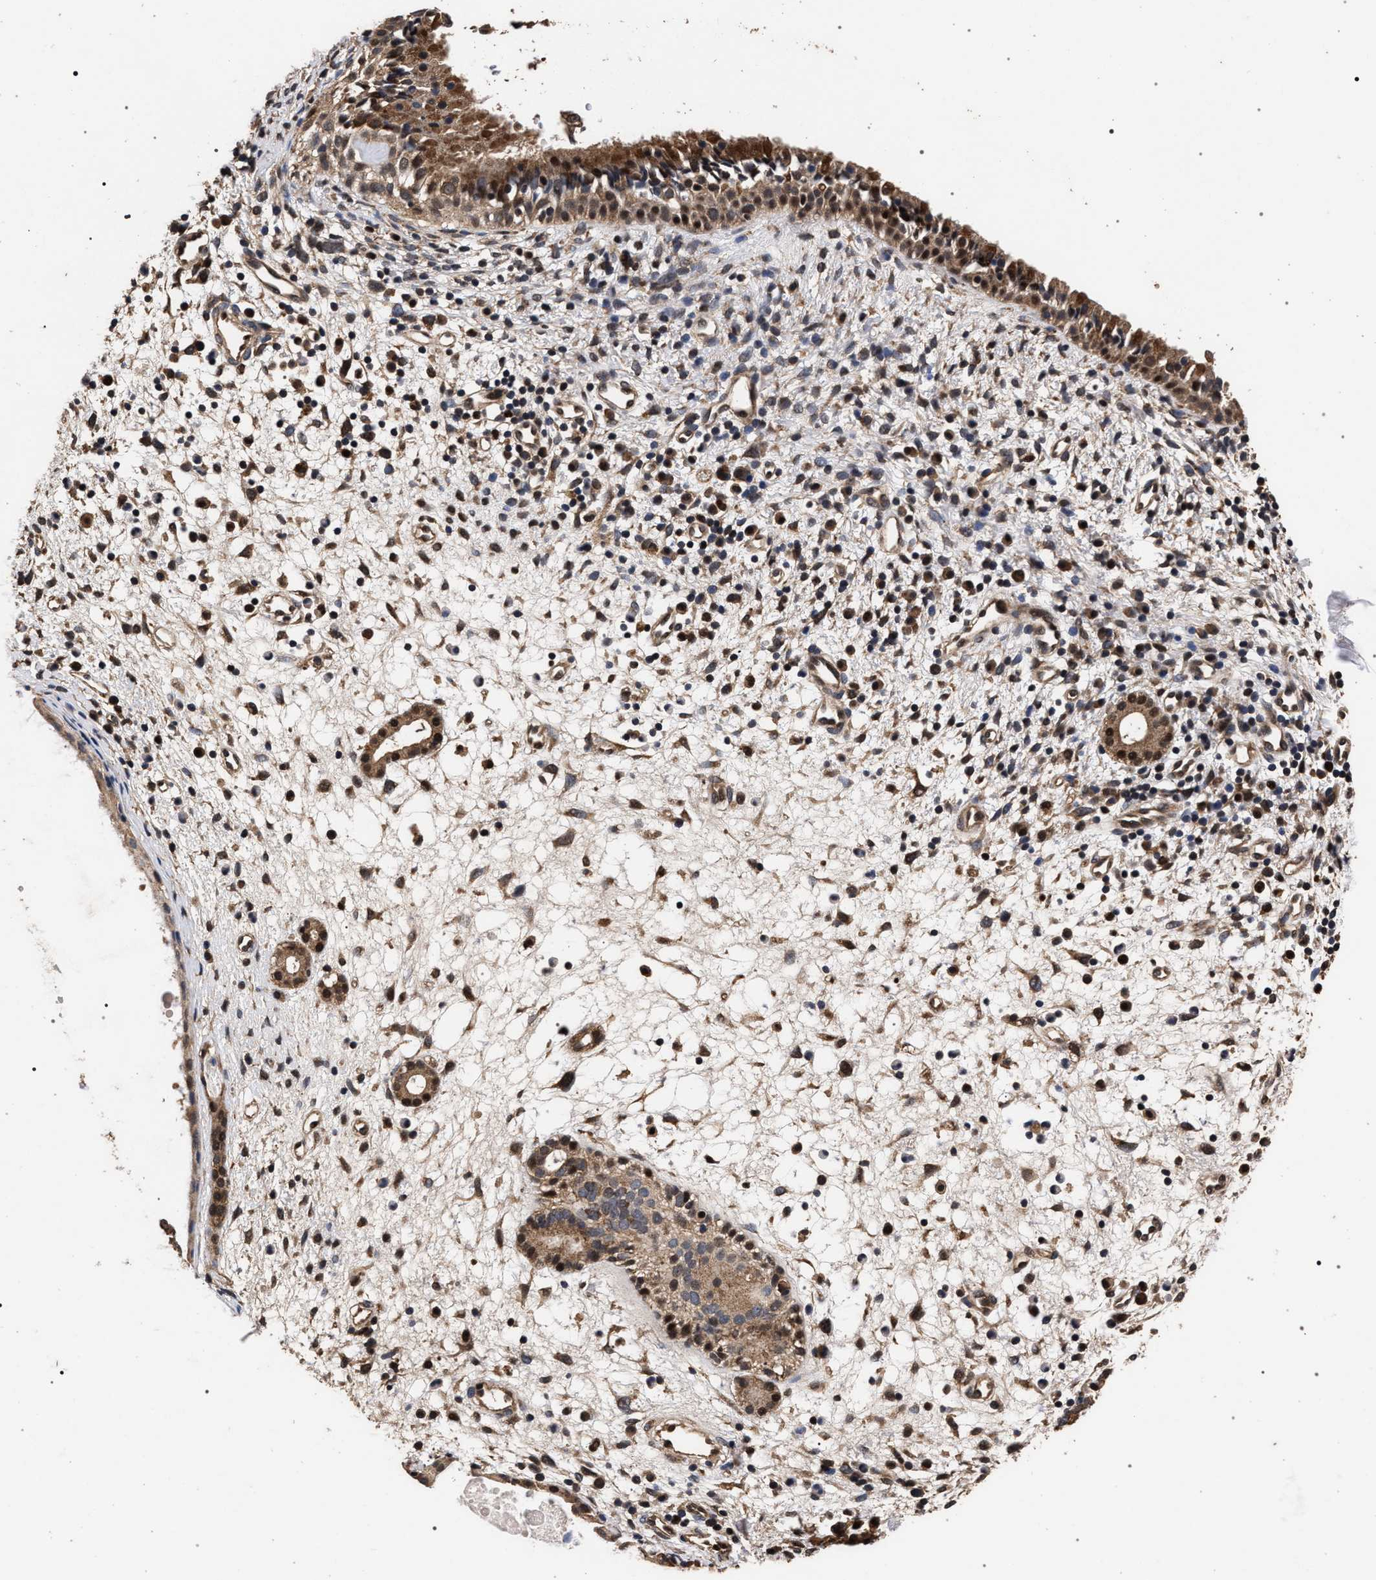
{"staining": {"intensity": "strong", "quantity": ">75%", "location": "cytoplasmic/membranous,nuclear"}, "tissue": "nasopharynx", "cell_type": "Respiratory epithelial cells", "image_type": "normal", "snomed": [{"axis": "morphology", "description": "Normal tissue, NOS"}, {"axis": "topography", "description": "Nasopharynx"}], "caption": "Strong cytoplasmic/membranous,nuclear protein staining is present in approximately >75% of respiratory epithelial cells in nasopharynx.", "gene": "ACOX1", "patient": {"sex": "male", "age": 22}}